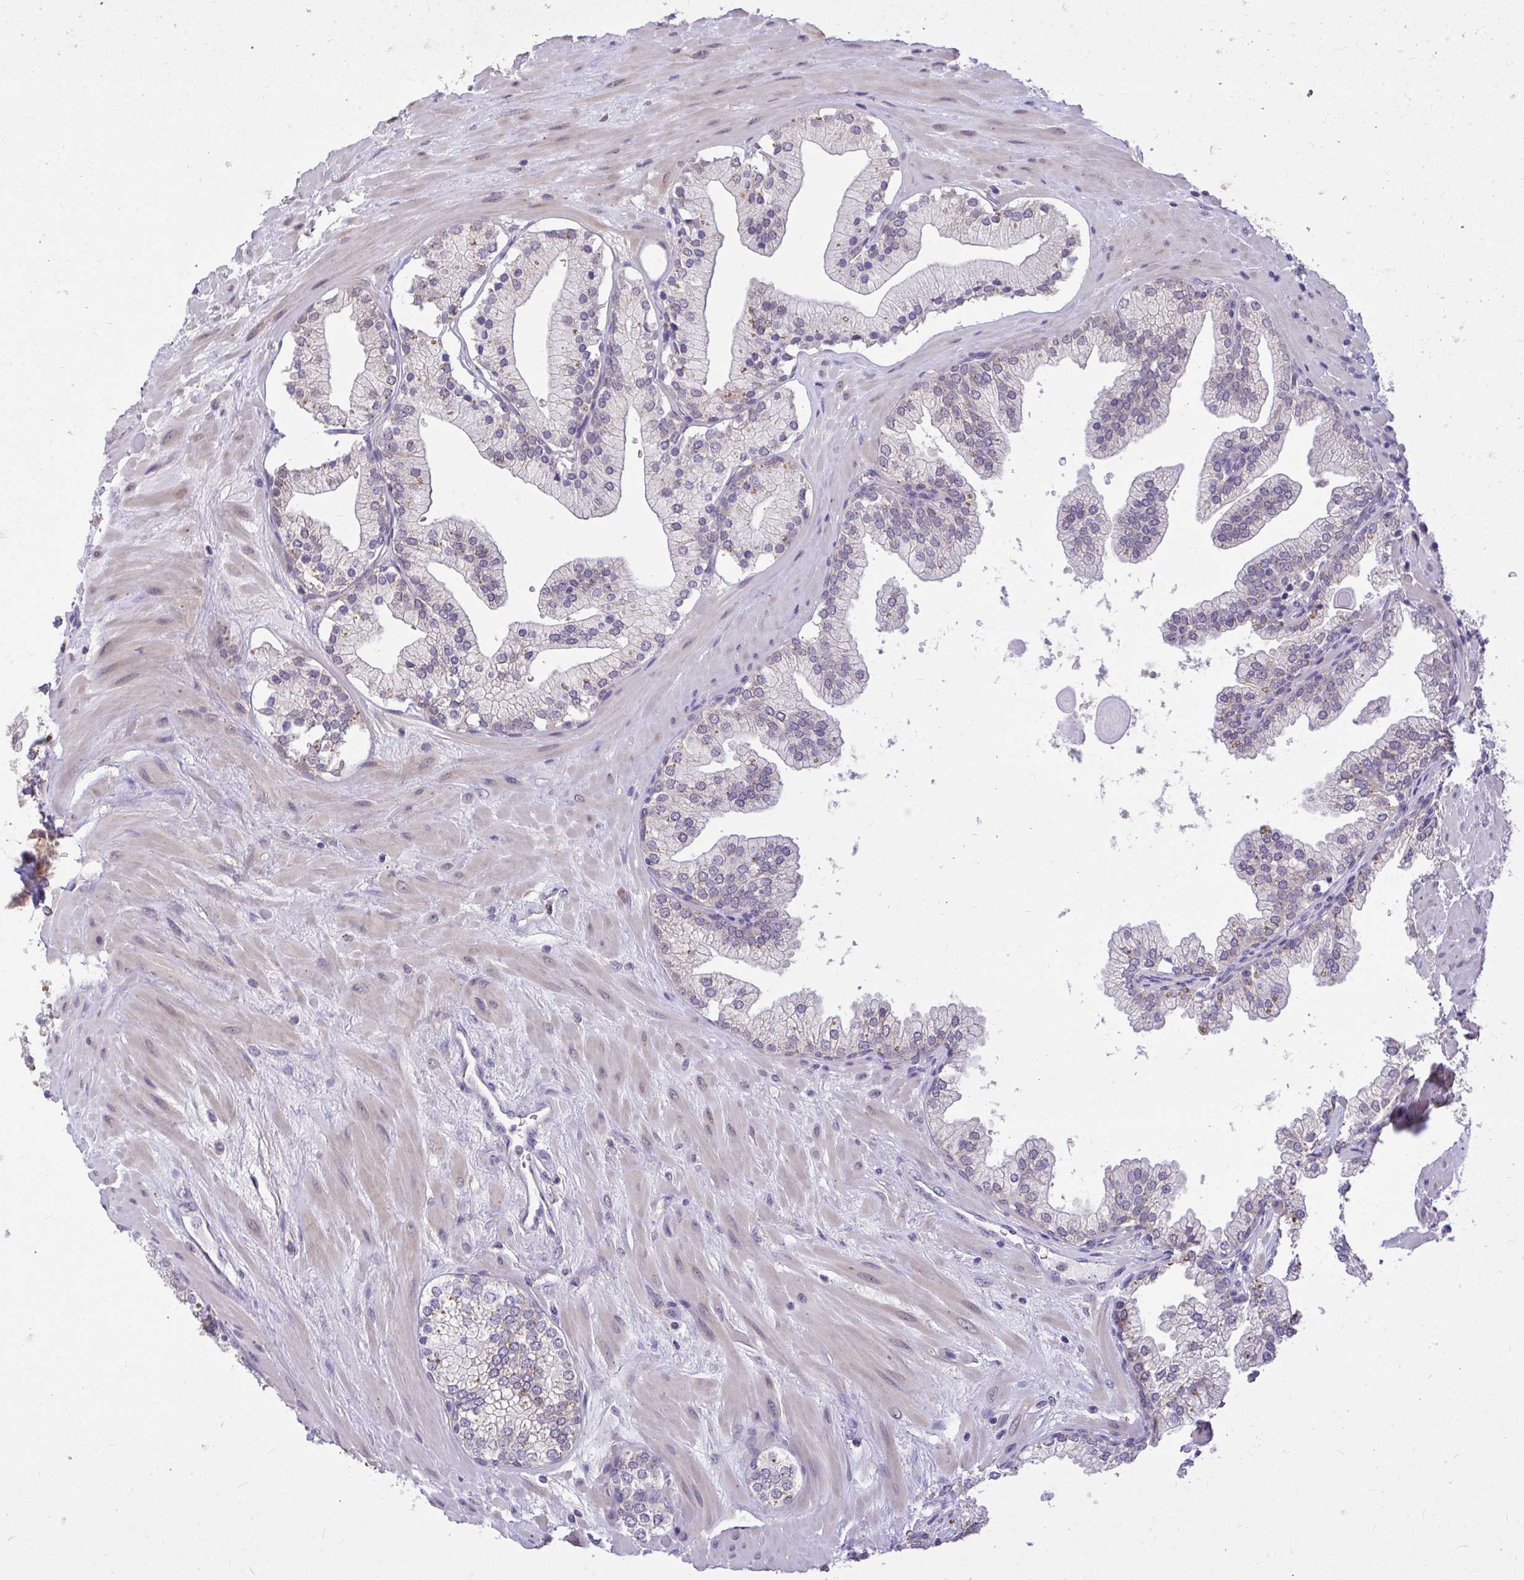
{"staining": {"intensity": "weak", "quantity": "25%-75%", "location": "cytoplasmic/membranous"}, "tissue": "prostate", "cell_type": "Glandular cells", "image_type": "normal", "snomed": [{"axis": "morphology", "description": "Normal tissue, NOS"}, {"axis": "topography", "description": "Prostate"}, {"axis": "topography", "description": "Peripheral nerve tissue"}], "caption": "This is an image of immunohistochemistry staining of normal prostate, which shows weak staining in the cytoplasmic/membranous of glandular cells.", "gene": "MPC2", "patient": {"sex": "male", "age": 61}}